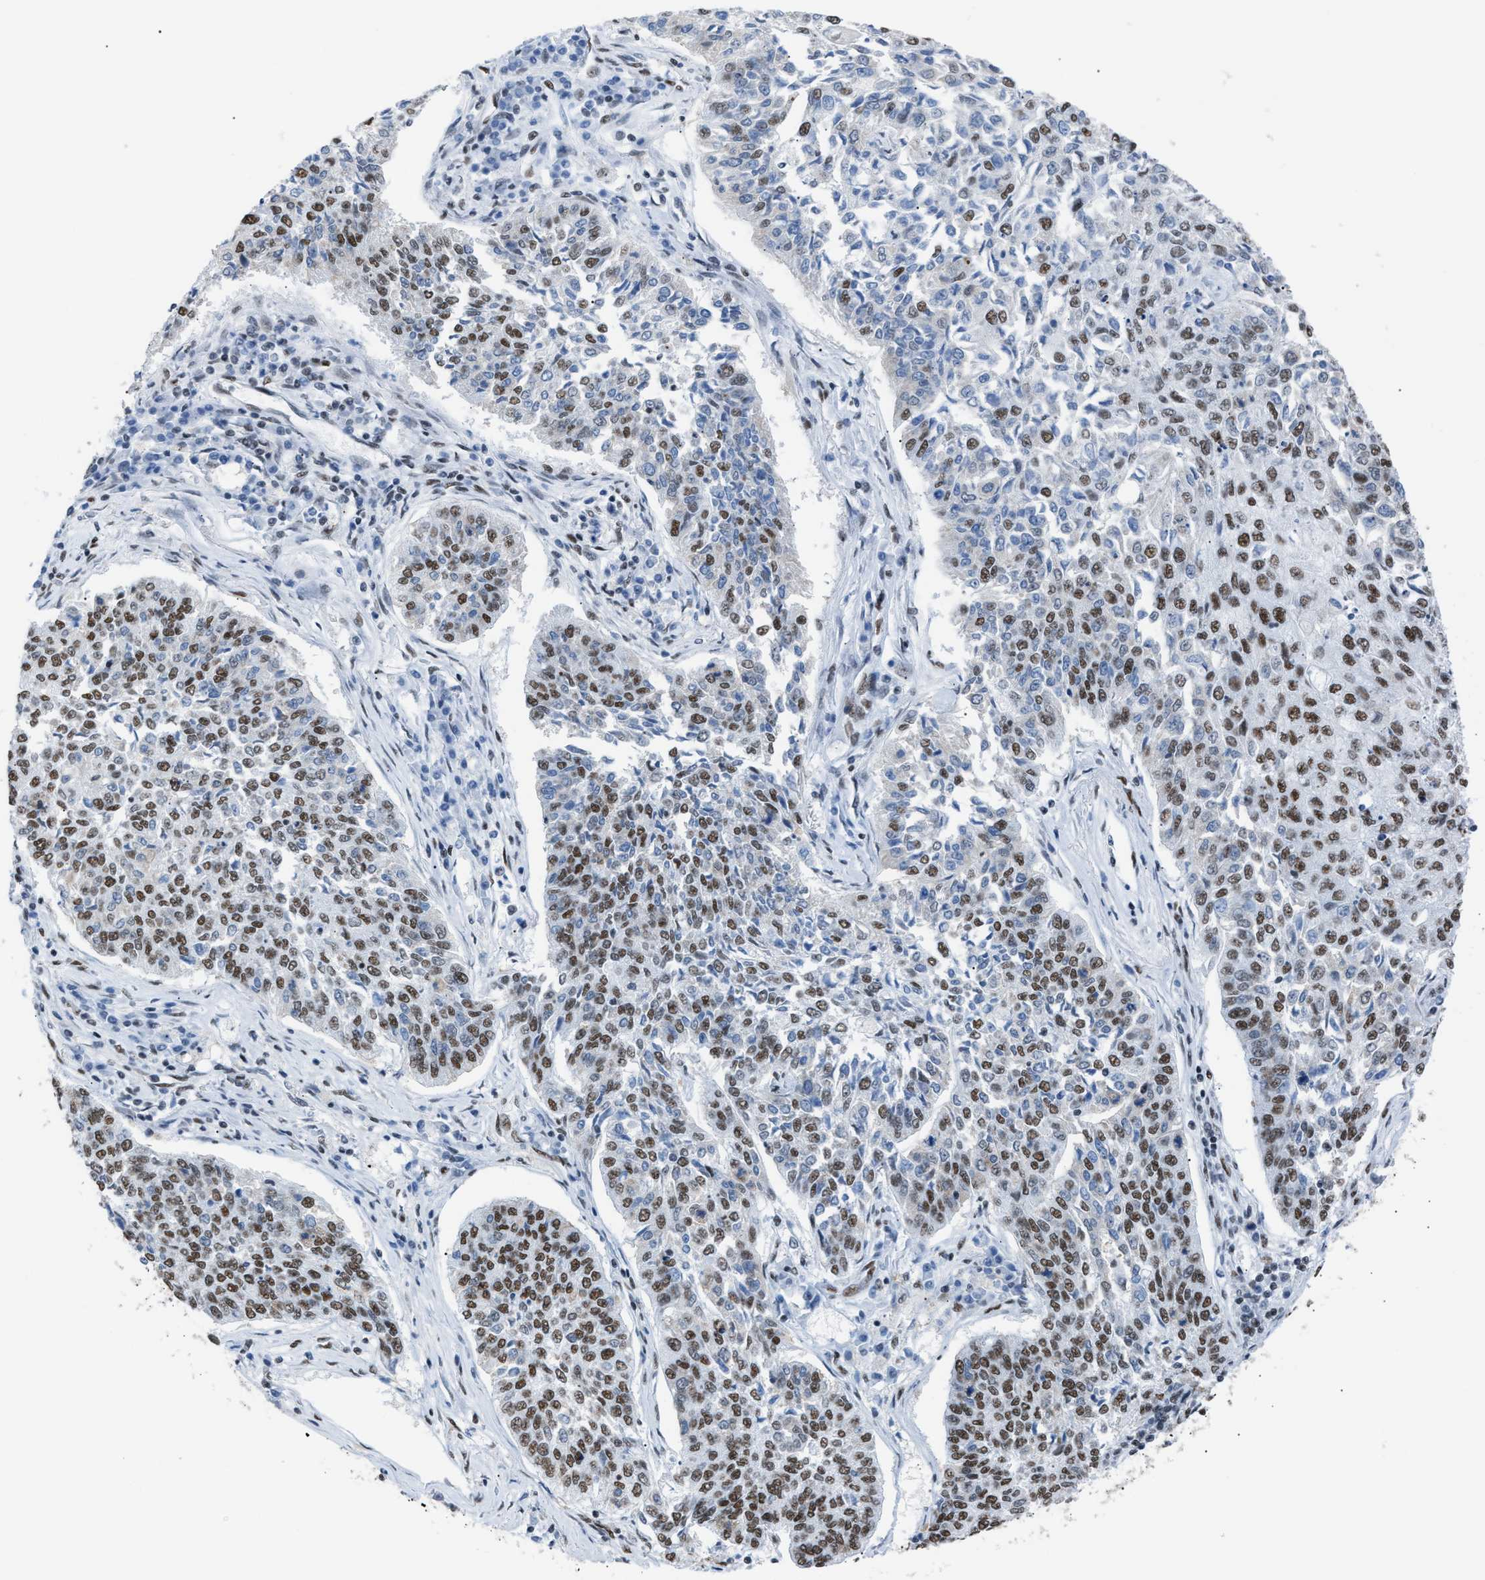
{"staining": {"intensity": "moderate", "quantity": "25%-75%", "location": "nuclear"}, "tissue": "lung cancer", "cell_type": "Tumor cells", "image_type": "cancer", "snomed": [{"axis": "morphology", "description": "Normal tissue, NOS"}, {"axis": "morphology", "description": "Squamous cell carcinoma, NOS"}, {"axis": "topography", "description": "Cartilage tissue"}, {"axis": "topography", "description": "Bronchus"}, {"axis": "topography", "description": "Lung"}], "caption": "Approximately 25%-75% of tumor cells in lung cancer display moderate nuclear protein staining as visualized by brown immunohistochemical staining.", "gene": "CCAR2", "patient": {"sex": "female", "age": 49}}